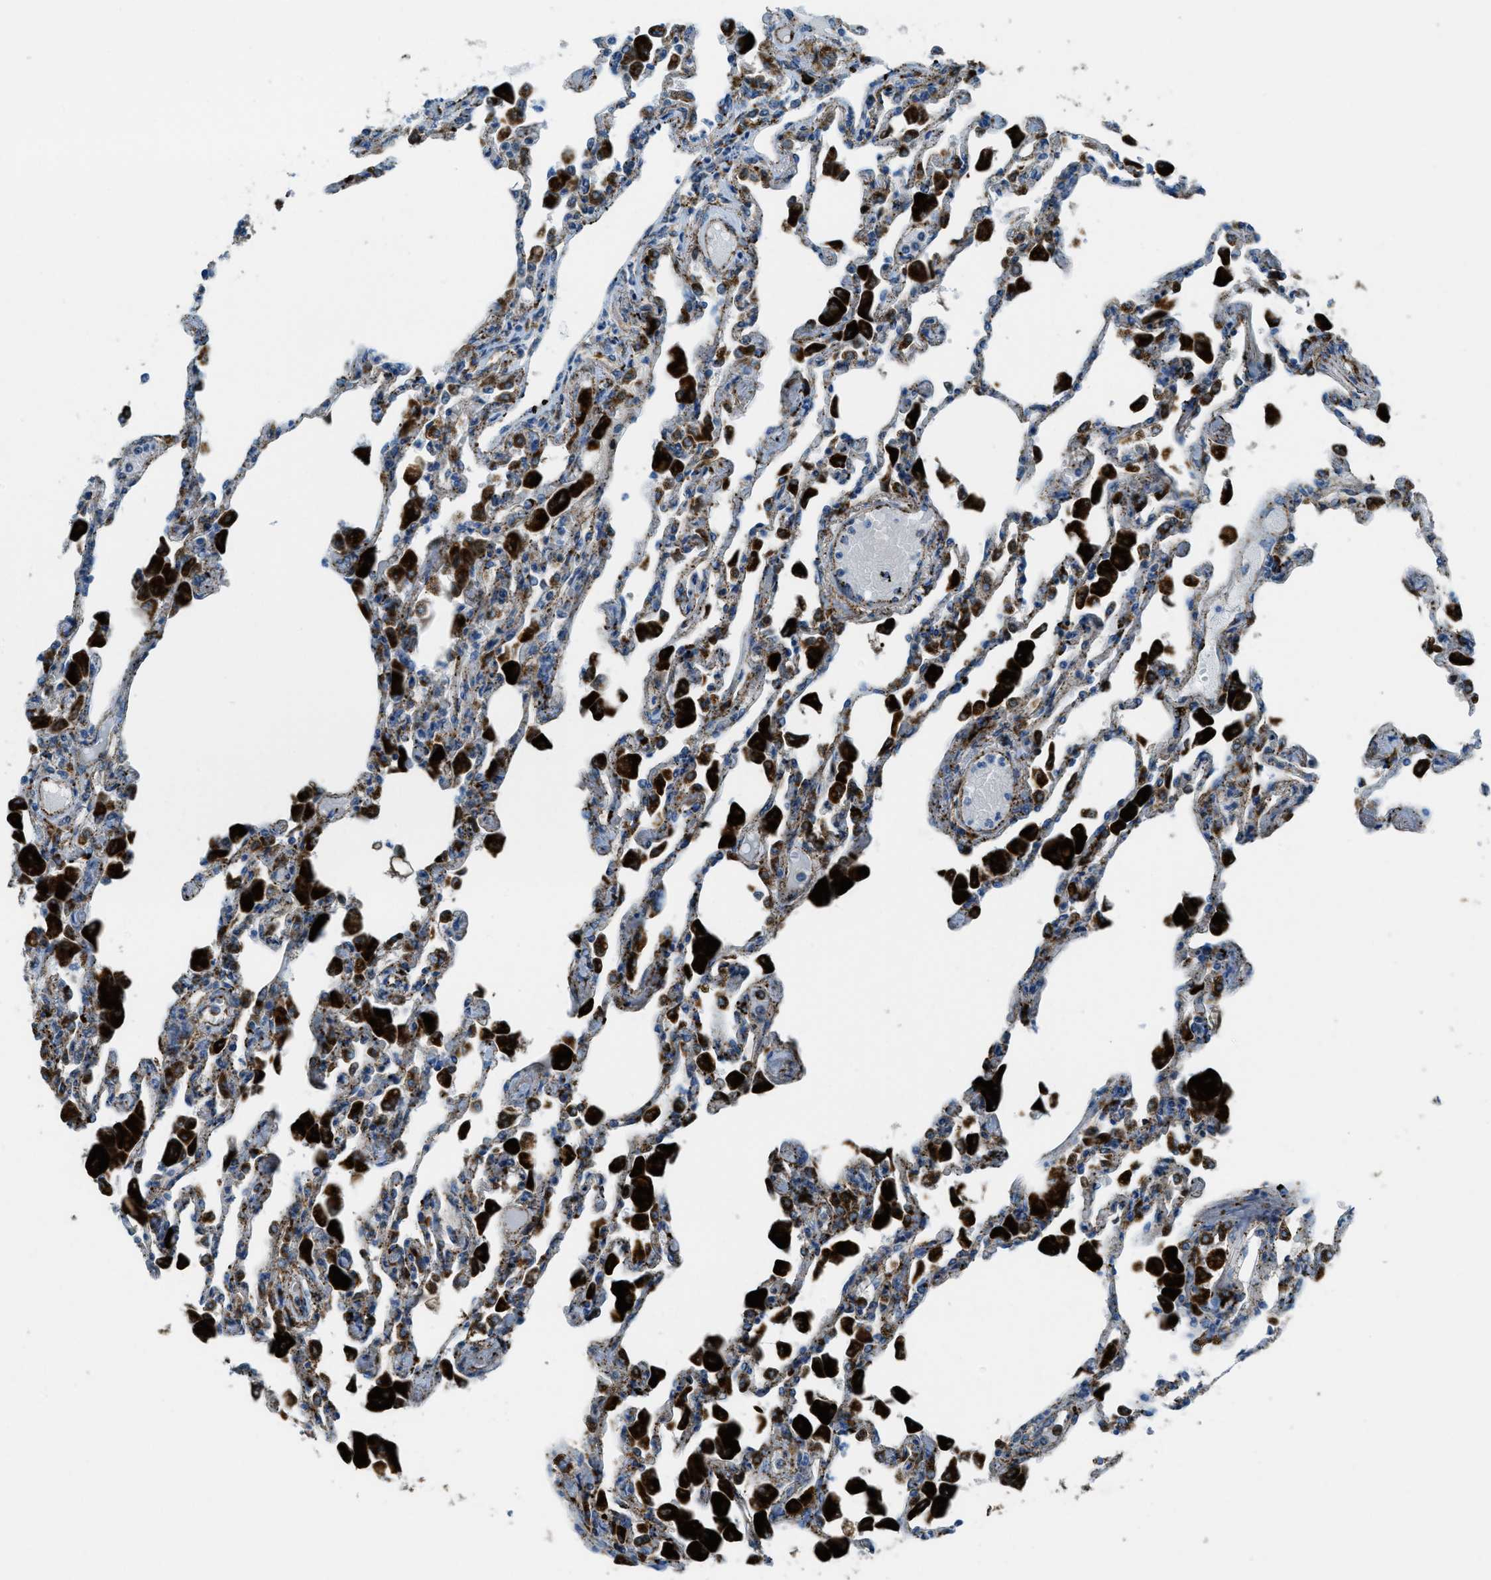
{"staining": {"intensity": "strong", "quantity": "25%-75%", "location": "cytoplasmic/membranous"}, "tissue": "lung", "cell_type": "Alveolar cells", "image_type": "normal", "snomed": [{"axis": "morphology", "description": "Normal tissue, NOS"}, {"axis": "topography", "description": "Bronchus"}, {"axis": "topography", "description": "Lung"}], "caption": "Protein analysis of benign lung reveals strong cytoplasmic/membranous staining in about 25%-75% of alveolar cells.", "gene": "SCARB2", "patient": {"sex": "female", "age": 49}}